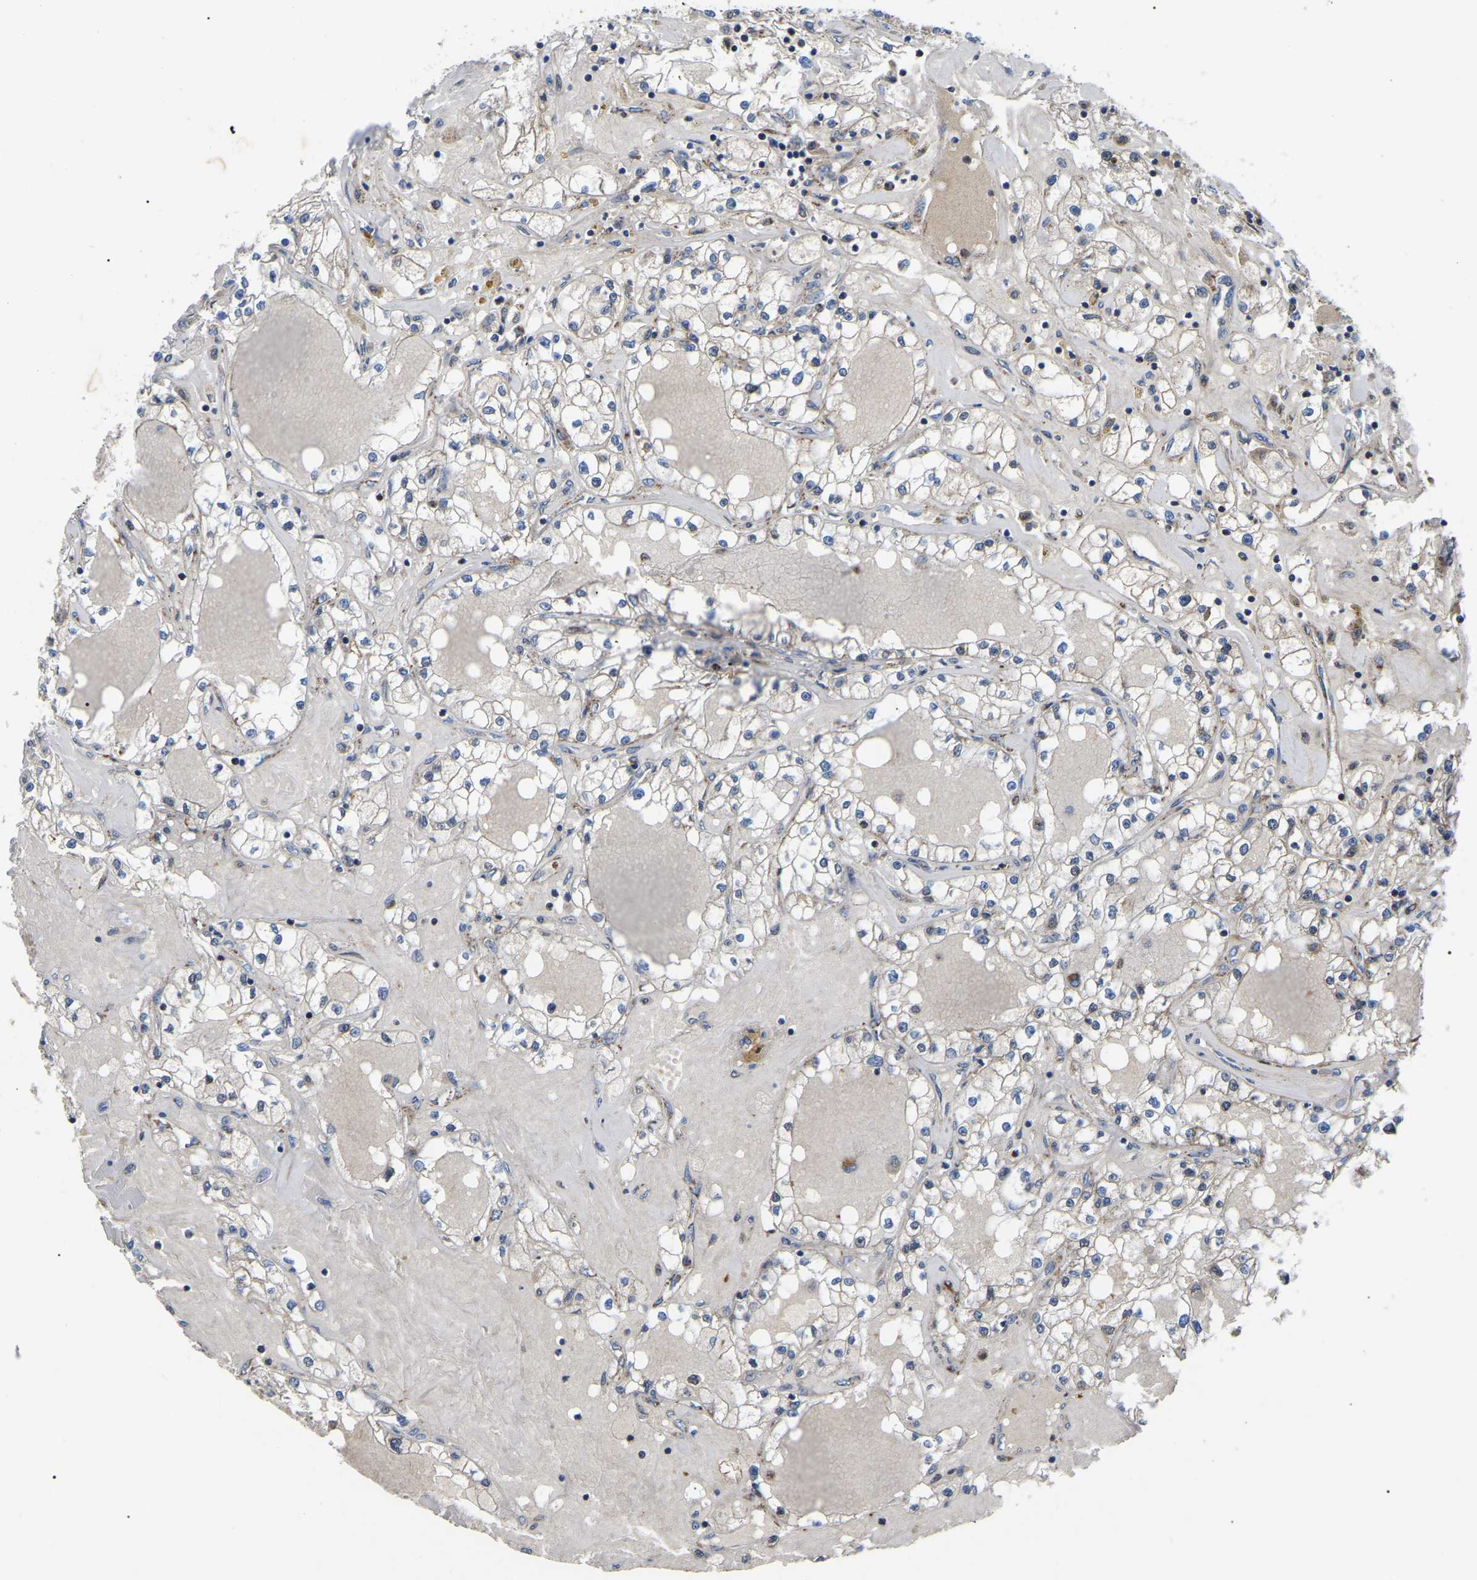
{"staining": {"intensity": "weak", "quantity": "<25%", "location": "cytoplasmic/membranous"}, "tissue": "renal cancer", "cell_type": "Tumor cells", "image_type": "cancer", "snomed": [{"axis": "morphology", "description": "Adenocarcinoma, NOS"}, {"axis": "topography", "description": "Kidney"}], "caption": "IHC micrograph of renal cancer stained for a protein (brown), which displays no staining in tumor cells.", "gene": "PPM1E", "patient": {"sex": "male", "age": 56}}